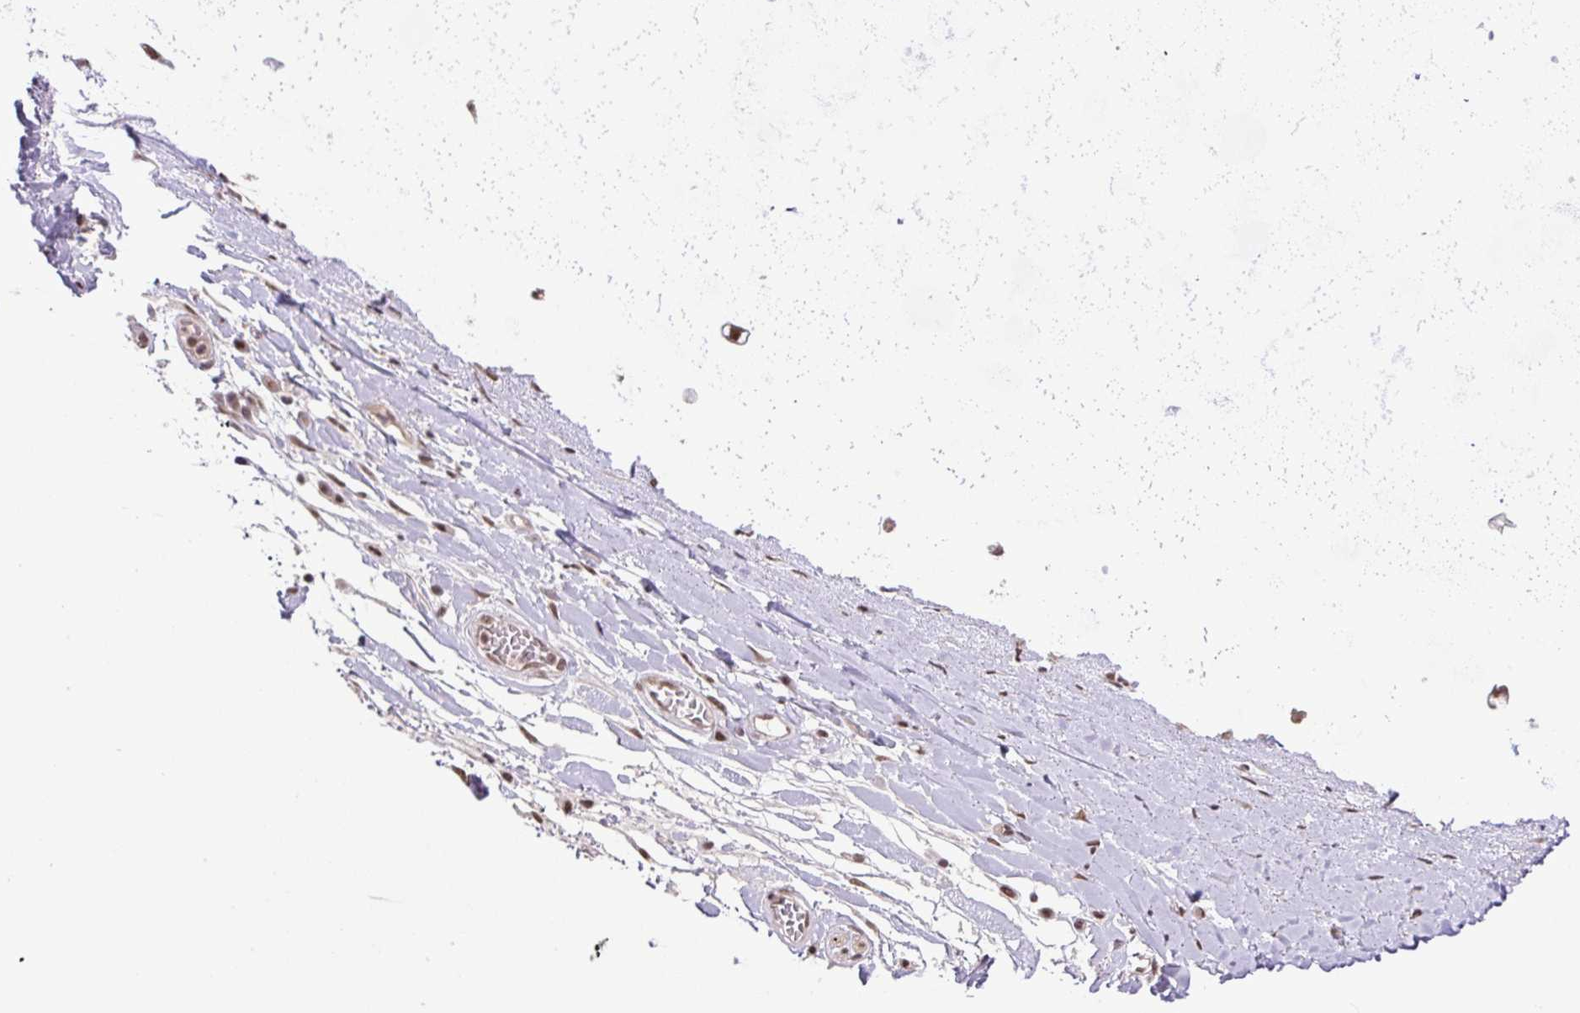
{"staining": {"intensity": "moderate", "quantity": "<25%", "location": "nuclear"}, "tissue": "adipose tissue", "cell_type": "Adipocytes", "image_type": "normal", "snomed": [{"axis": "morphology", "description": "Normal tissue, NOS"}, {"axis": "topography", "description": "Cartilage tissue"}, {"axis": "topography", "description": "Bronchus"}], "caption": "A high-resolution micrograph shows immunohistochemistry staining of benign adipose tissue, which demonstrates moderate nuclear positivity in about <25% of adipocytes.", "gene": "SGTA", "patient": {"sex": "male", "age": 56}}